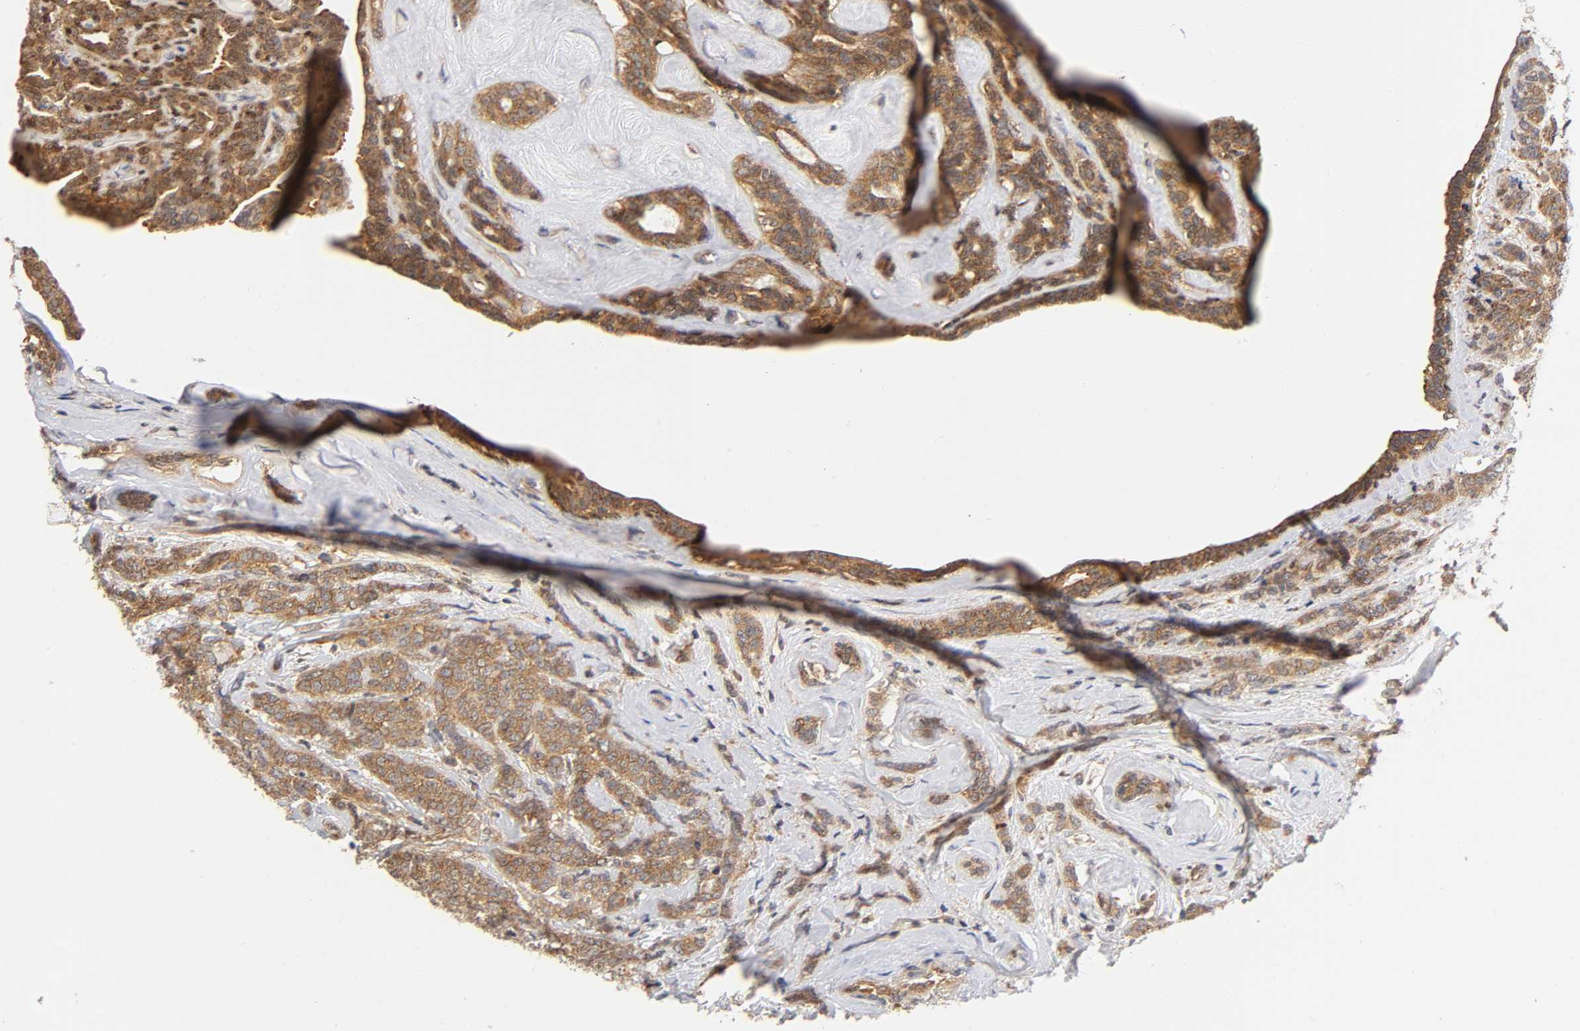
{"staining": {"intensity": "moderate", "quantity": ">75%", "location": "cytoplasmic/membranous"}, "tissue": "breast cancer", "cell_type": "Tumor cells", "image_type": "cancer", "snomed": [{"axis": "morphology", "description": "Lobular carcinoma"}, {"axis": "topography", "description": "Breast"}], "caption": "A high-resolution image shows IHC staining of breast cancer (lobular carcinoma), which shows moderate cytoplasmic/membranous staining in about >75% of tumor cells. The protein is shown in brown color, while the nuclei are stained blue.", "gene": "PAFAH1B1", "patient": {"sex": "female", "age": 60}}